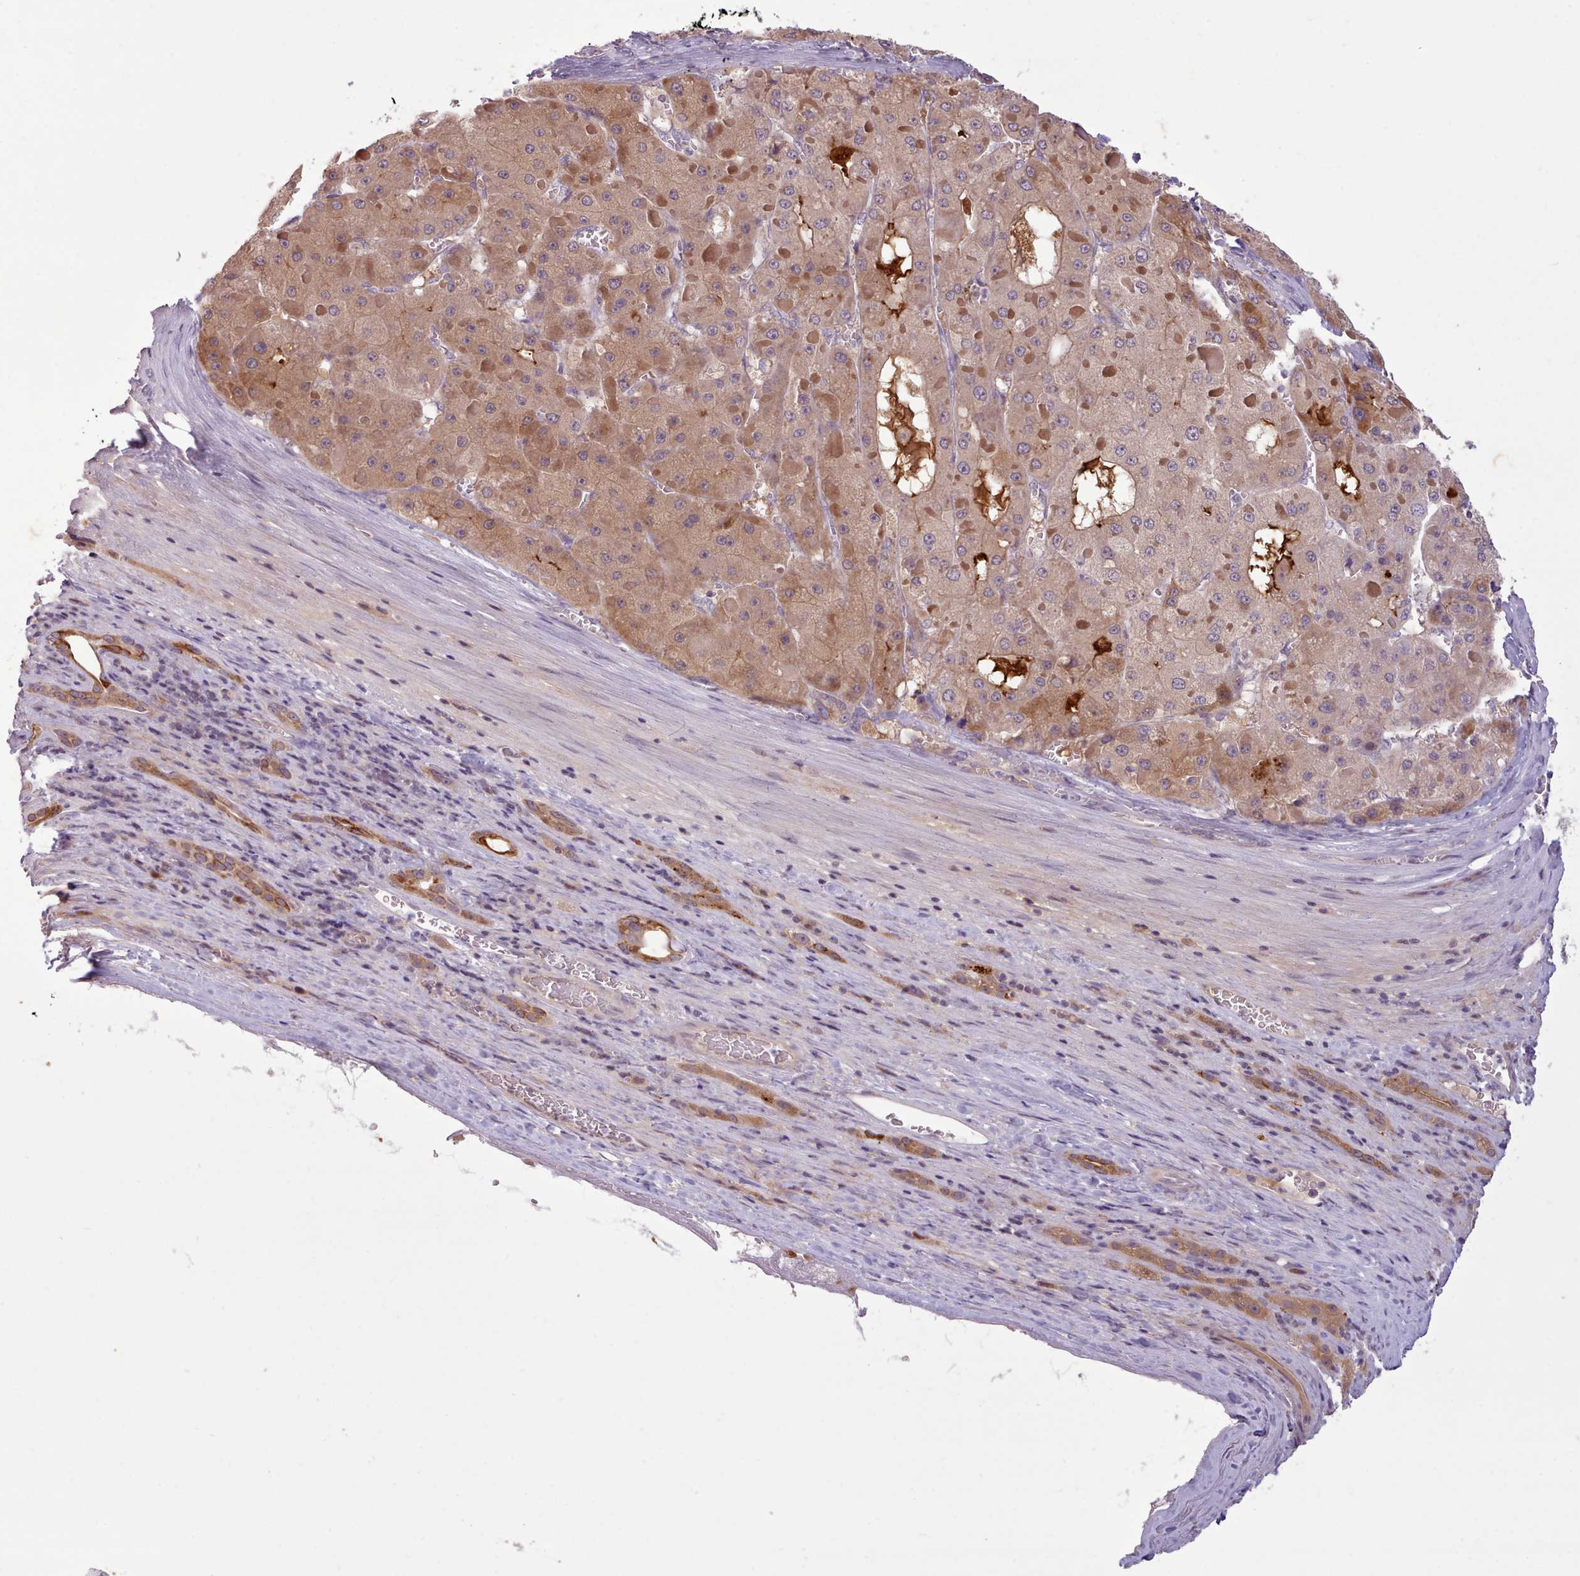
{"staining": {"intensity": "moderate", "quantity": "25%-75%", "location": "cytoplasmic/membranous"}, "tissue": "liver cancer", "cell_type": "Tumor cells", "image_type": "cancer", "snomed": [{"axis": "morphology", "description": "Carcinoma, Hepatocellular, NOS"}, {"axis": "topography", "description": "Liver"}], "caption": "High-magnification brightfield microscopy of liver cancer stained with DAB (3,3'-diaminobenzidine) (brown) and counterstained with hematoxylin (blue). tumor cells exhibit moderate cytoplasmic/membranous staining is seen in approximately25%-75% of cells.", "gene": "NMRK1", "patient": {"sex": "female", "age": 73}}